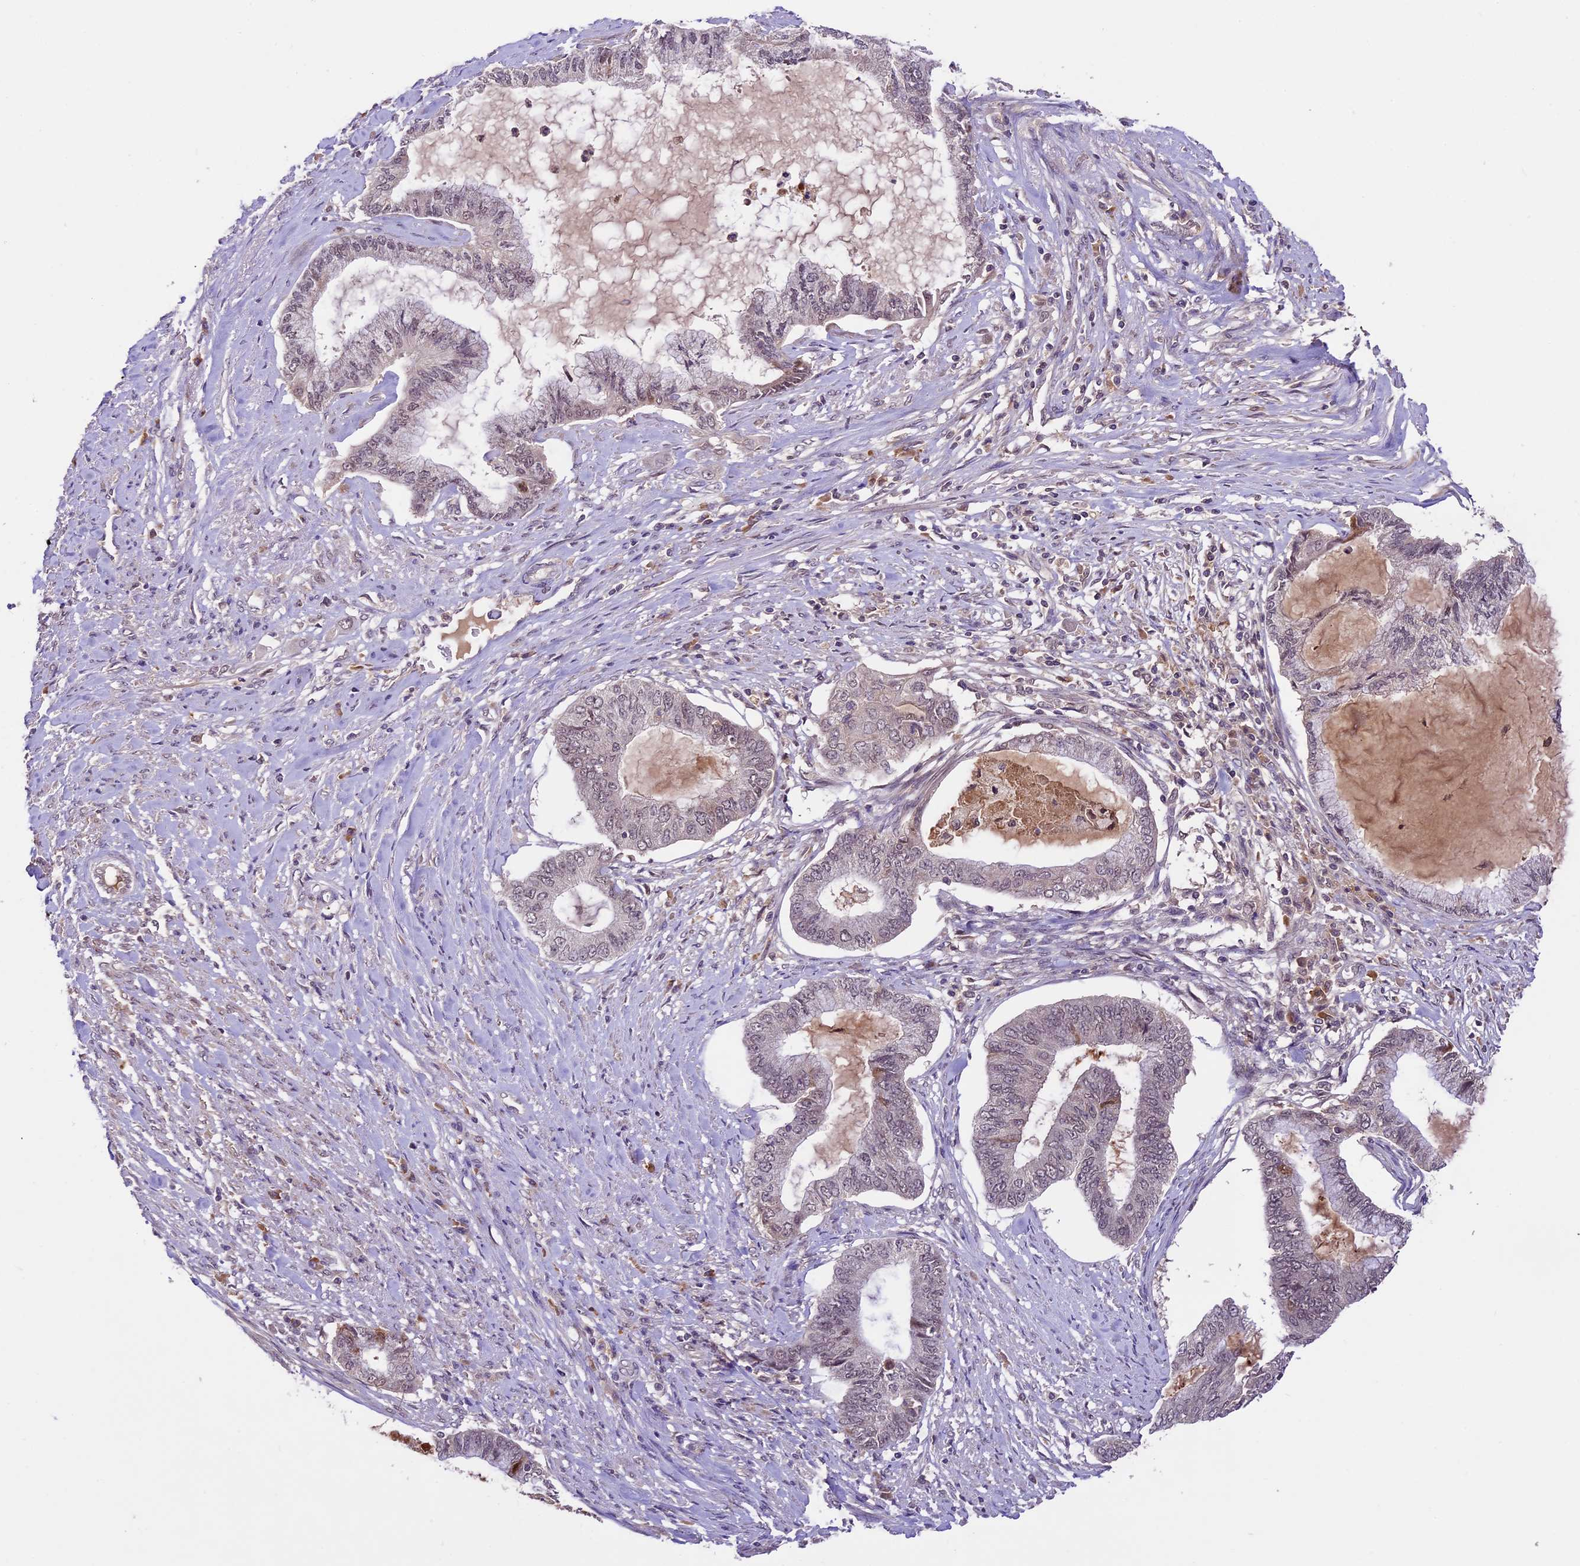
{"staining": {"intensity": "weak", "quantity": "<25%", "location": "nuclear"}, "tissue": "endometrial cancer", "cell_type": "Tumor cells", "image_type": "cancer", "snomed": [{"axis": "morphology", "description": "Adenocarcinoma, NOS"}, {"axis": "topography", "description": "Endometrium"}], "caption": "Immunohistochemical staining of human endometrial cancer (adenocarcinoma) displays no significant positivity in tumor cells.", "gene": "ATP10A", "patient": {"sex": "female", "age": 86}}